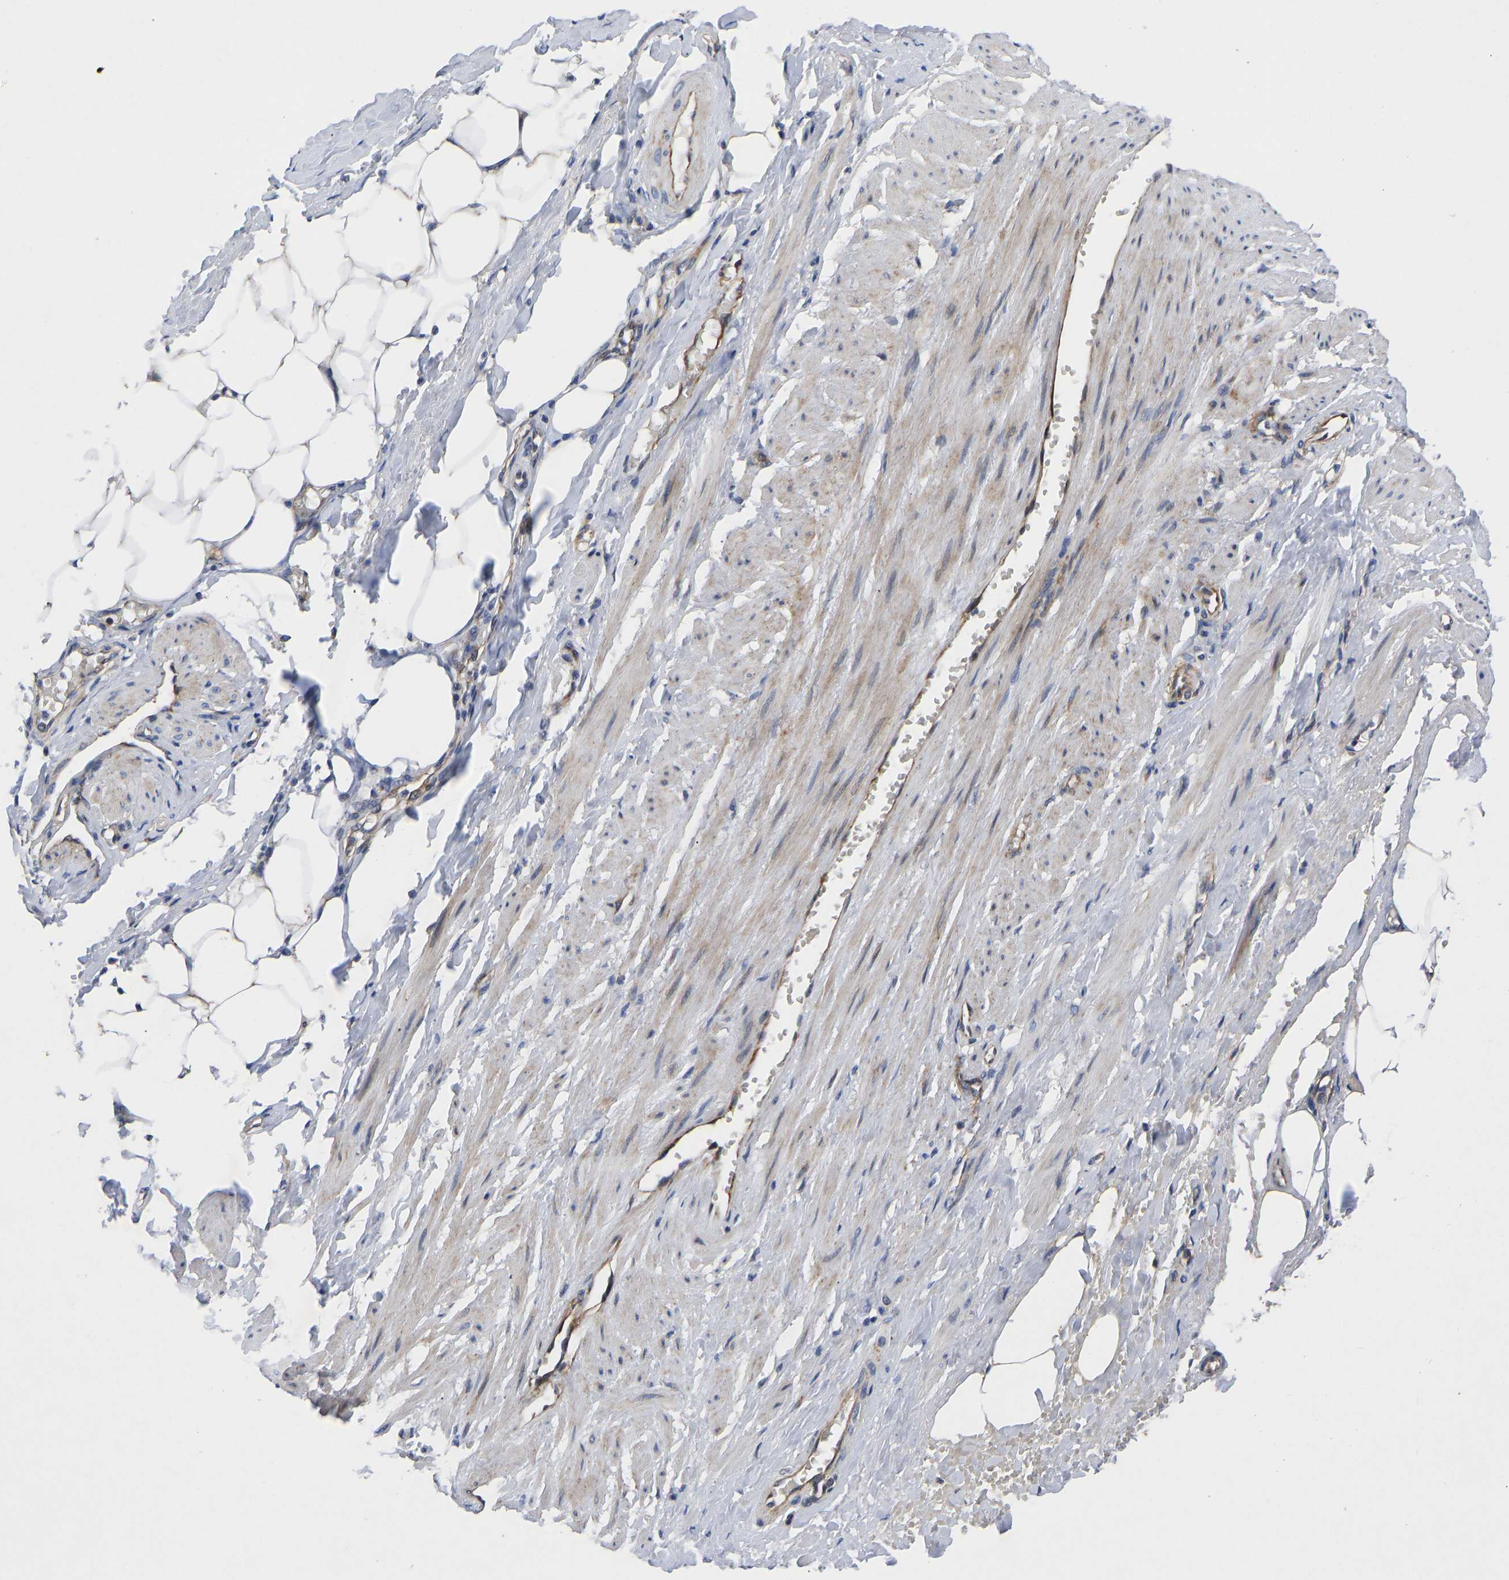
{"staining": {"intensity": "weak", "quantity": "25%-75%", "location": "cytoplasmic/membranous"}, "tissue": "adipose tissue", "cell_type": "Adipocytes", "image_type": "normal", "snomed": [{"axis": "morphology", "description": "Normal tissue, NOS"}, {"axis": "topography", "description": "Soft tissue"}, {"axis": "topography", "description": "Vascular tissue"}], "caption": "IHC image of unremarkable human adipose tissue stained for a protein (brown), which shows low levels of weak cytoplasmic/membranous expression in approximately 25%-75% of adipocytes.", "gene": "TMEM38B", "patient": {"sex": "female", "age": 35}}